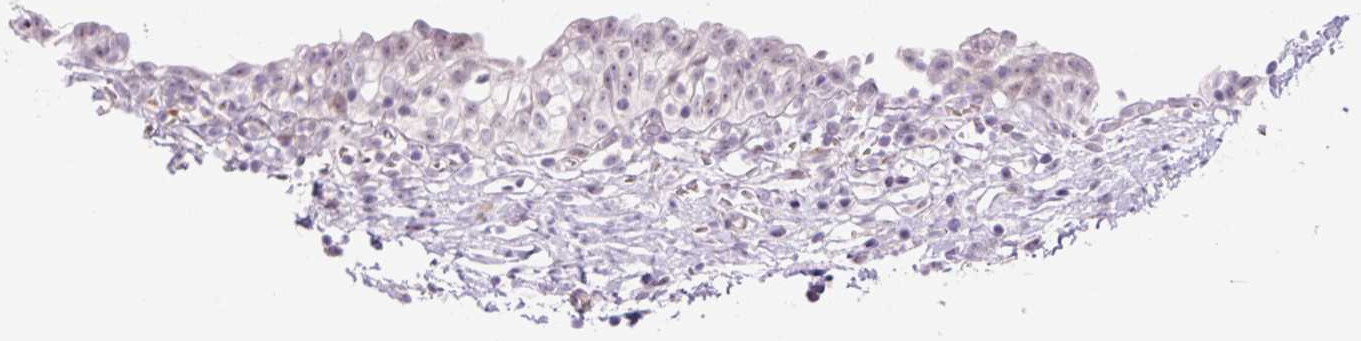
{"staining": {"intensity": "weak", "quantity": "25%-75%", "location": "nuclear"}, "tissue": "urinary bladder", "cell_type": "Urothelial cells", "image_type": "normal", "snomed": [{"axis": "morphology", "description": "Normal tissue, NOS"}, {"axis": "topography", "description": "Urinary bladder"}, {"axis": "topography", "description": "Peripheral nerve tissue"}], "caption": "Protein expression analysis of unremarkable urinary bladder demonstrates weak nuclear positivity in about 25%-75% of urothelial cells.", "gene": "ENSG00000268750", "patient": {"sex": "male", "age": 55}}